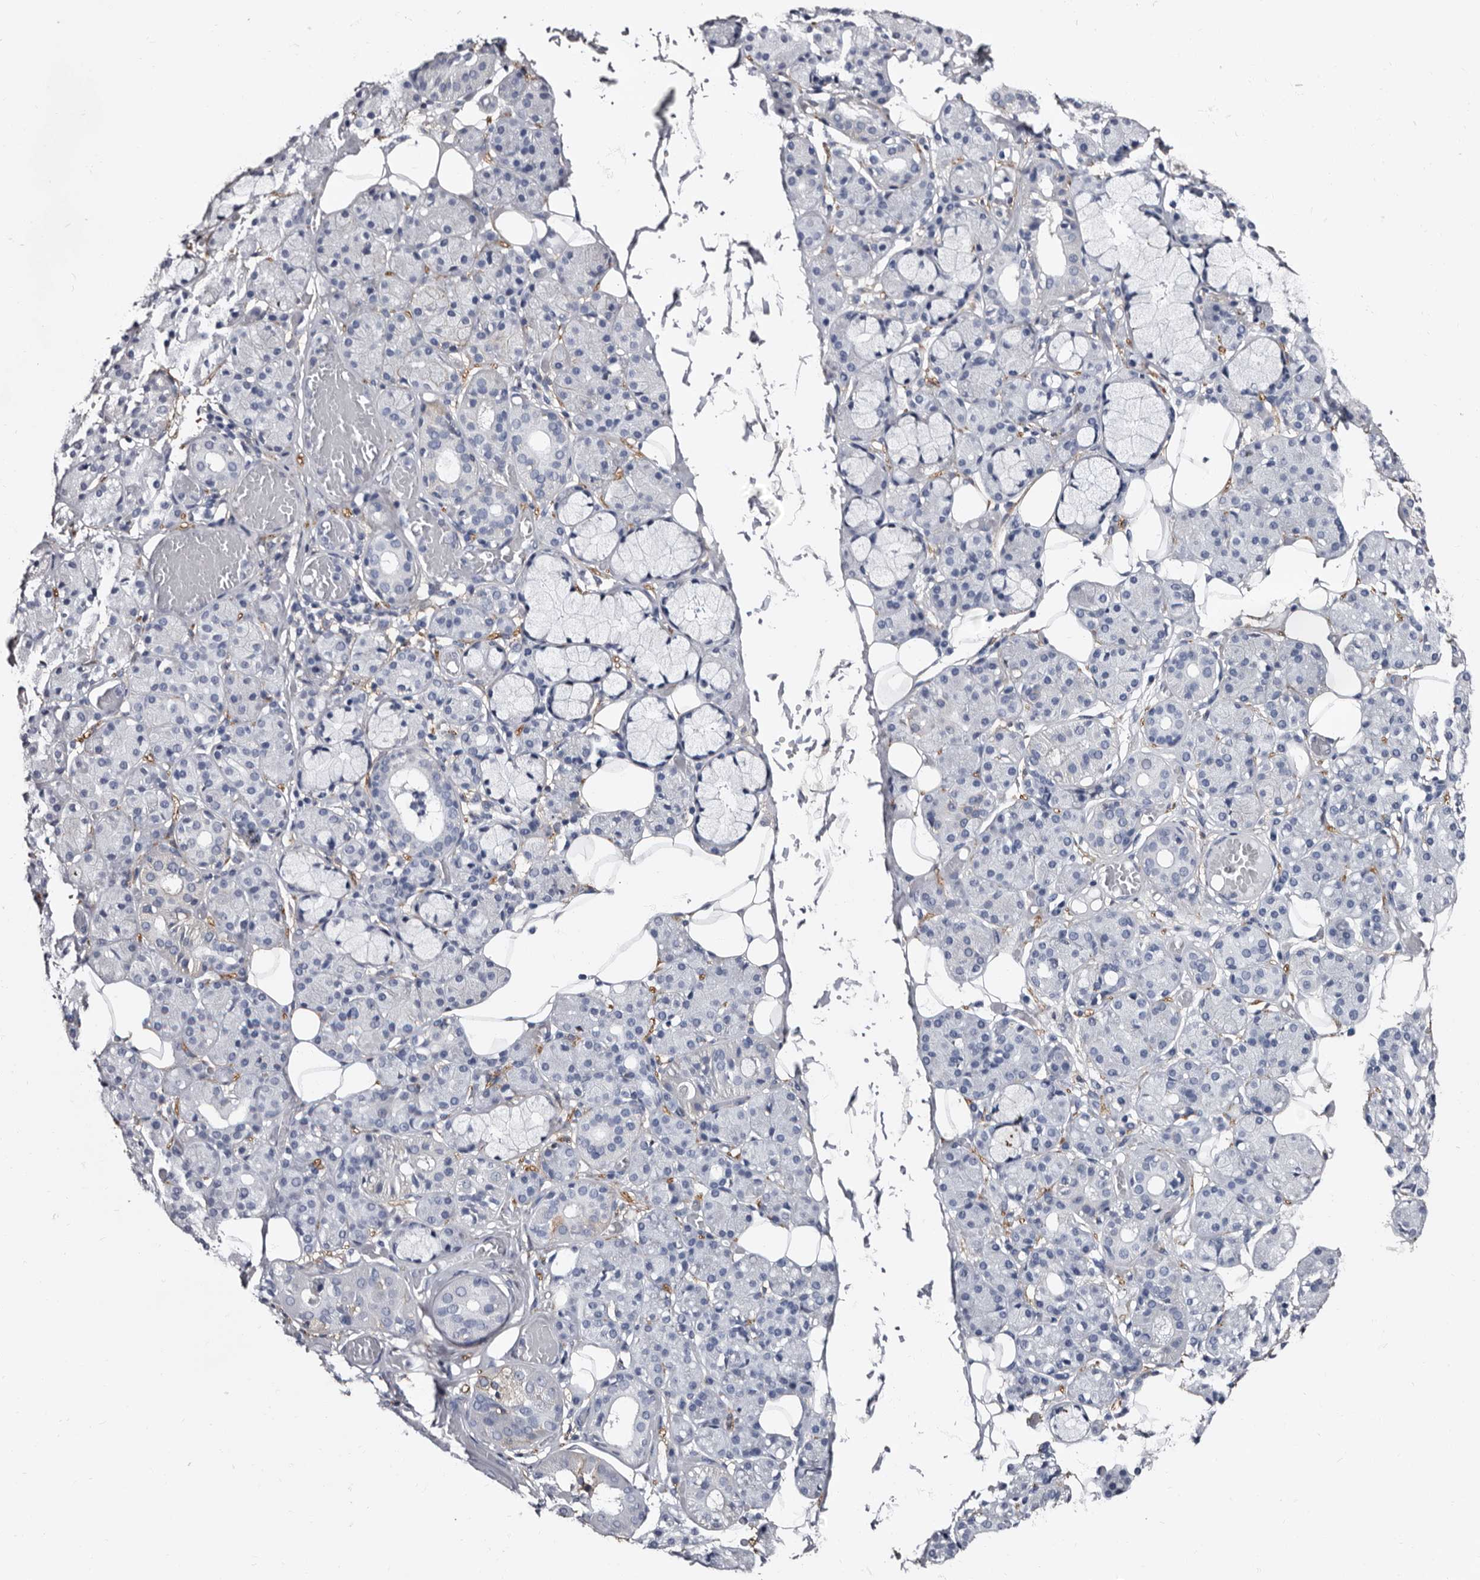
{"staining": {"intensity": "negative", "quantity": "none", "location": "none"}, "tissue": "salivary gland", "cell_type": "Glandular cells", "image_type": "normal", "snomed": [{"axis": "morphology", "description": "Normal tissue, NOS"}, {"axis": "topography", "description": "Salivary gland"}], "caption": "Protein analysis of normal salivary gland reveals no significant expression in glandular cells.", "gene": "EPB41L3", "patient": {"sex": "male", "age": 63}}